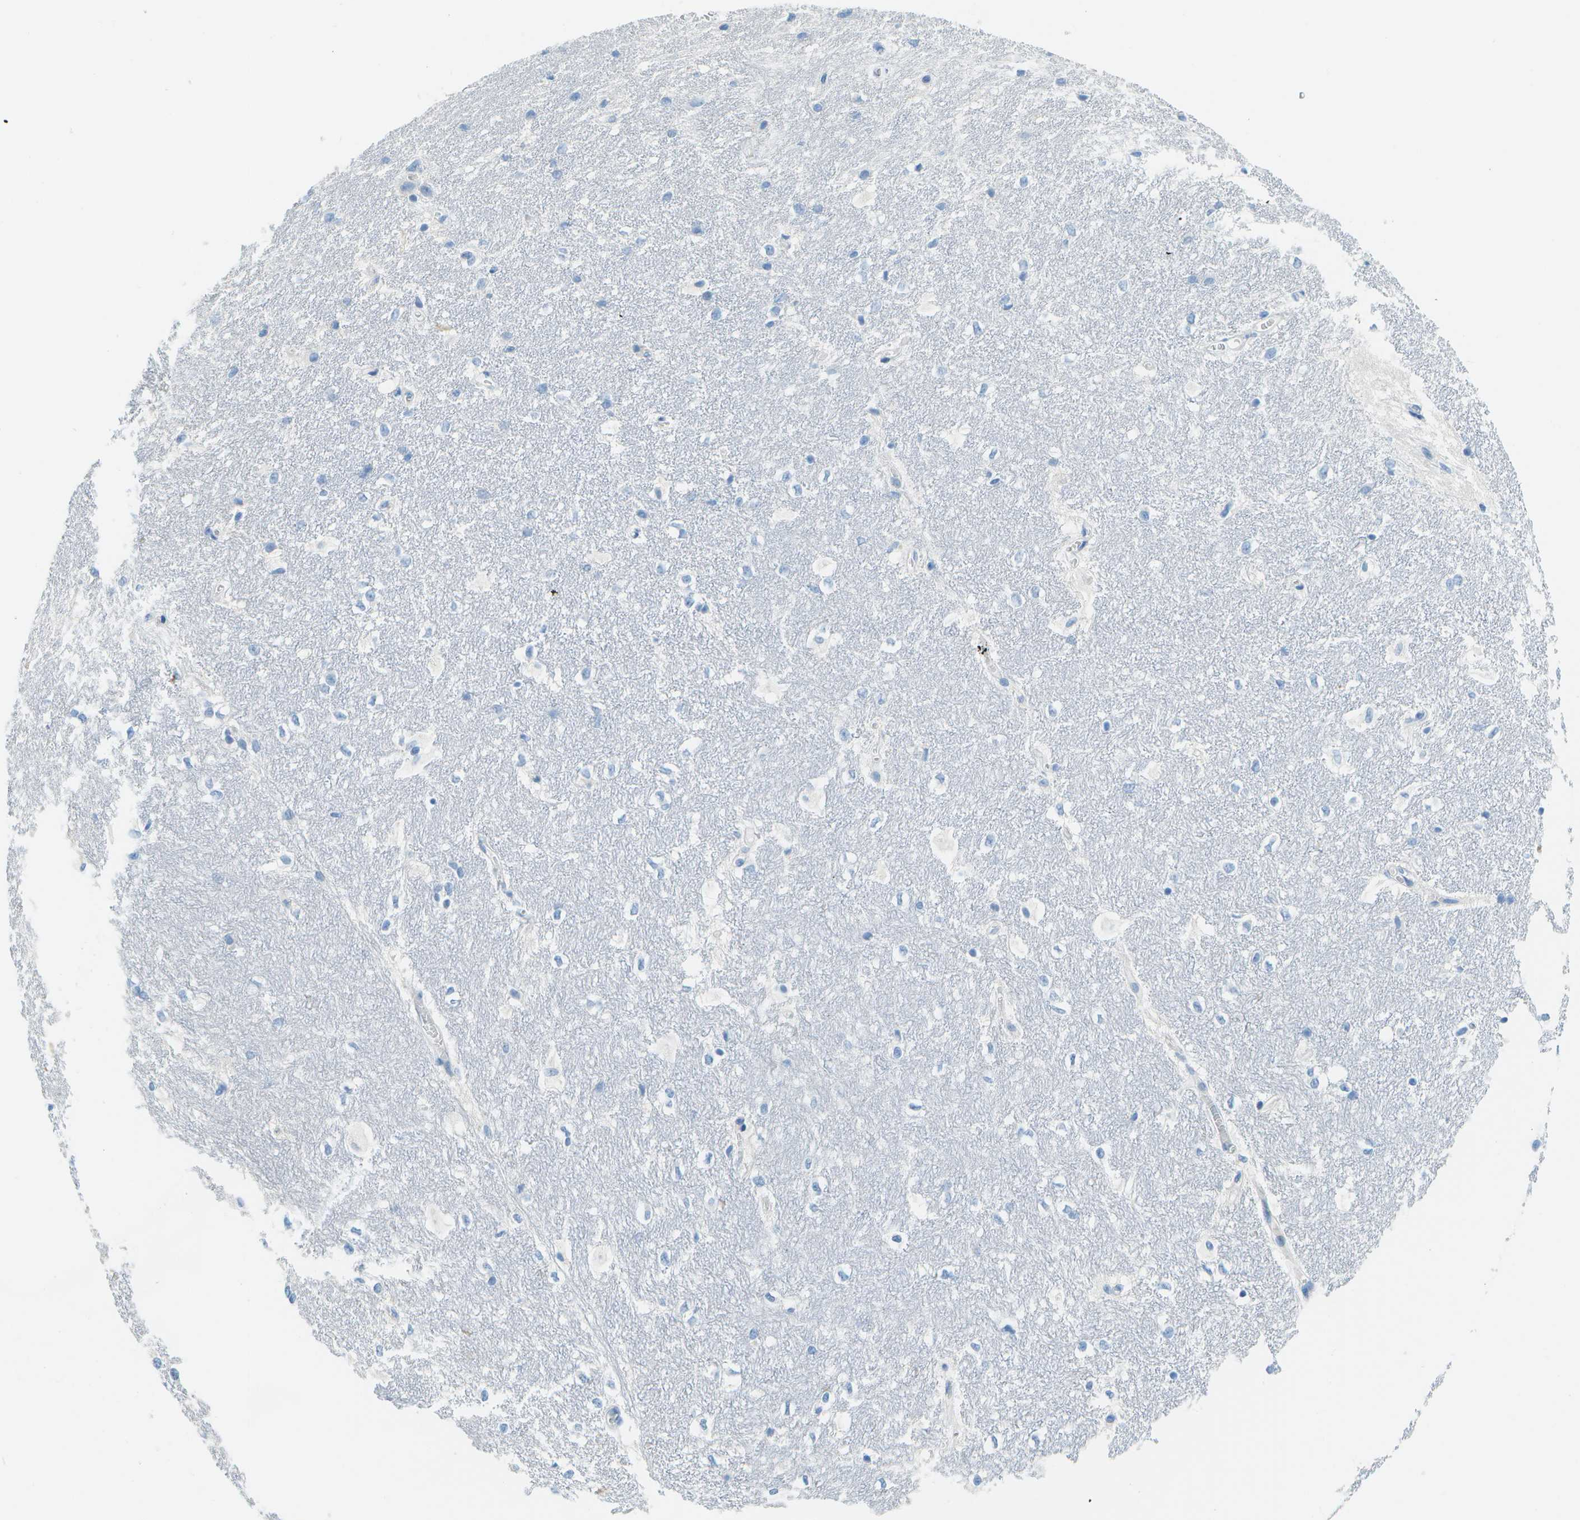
{"staining": {"intensity": "negative", "quantity": "none", "location": "none"}, "tissue": "hippocampus", "cell_type": "Glial cells", "image_type": "normal", "snomed": [{"axis": "morphology", "description": "Normal tissue, NOS"}, {"axis": "topography", "description": "Hippocampus"}], "caption": "DAB (3,3'-diaminobenzidine) immunohistochemical staining of normal hippocampus reveals no significant expression in glial cells. The staining was performed using DAB (3,3'-diaminobenzidine) to visualize the protein expression in brown, while the nuclei were stained in blue with hematoxylin (Magnification: 20x).", "gene": "CDHR2", "patient": {"sex": "female", "age": 19}}